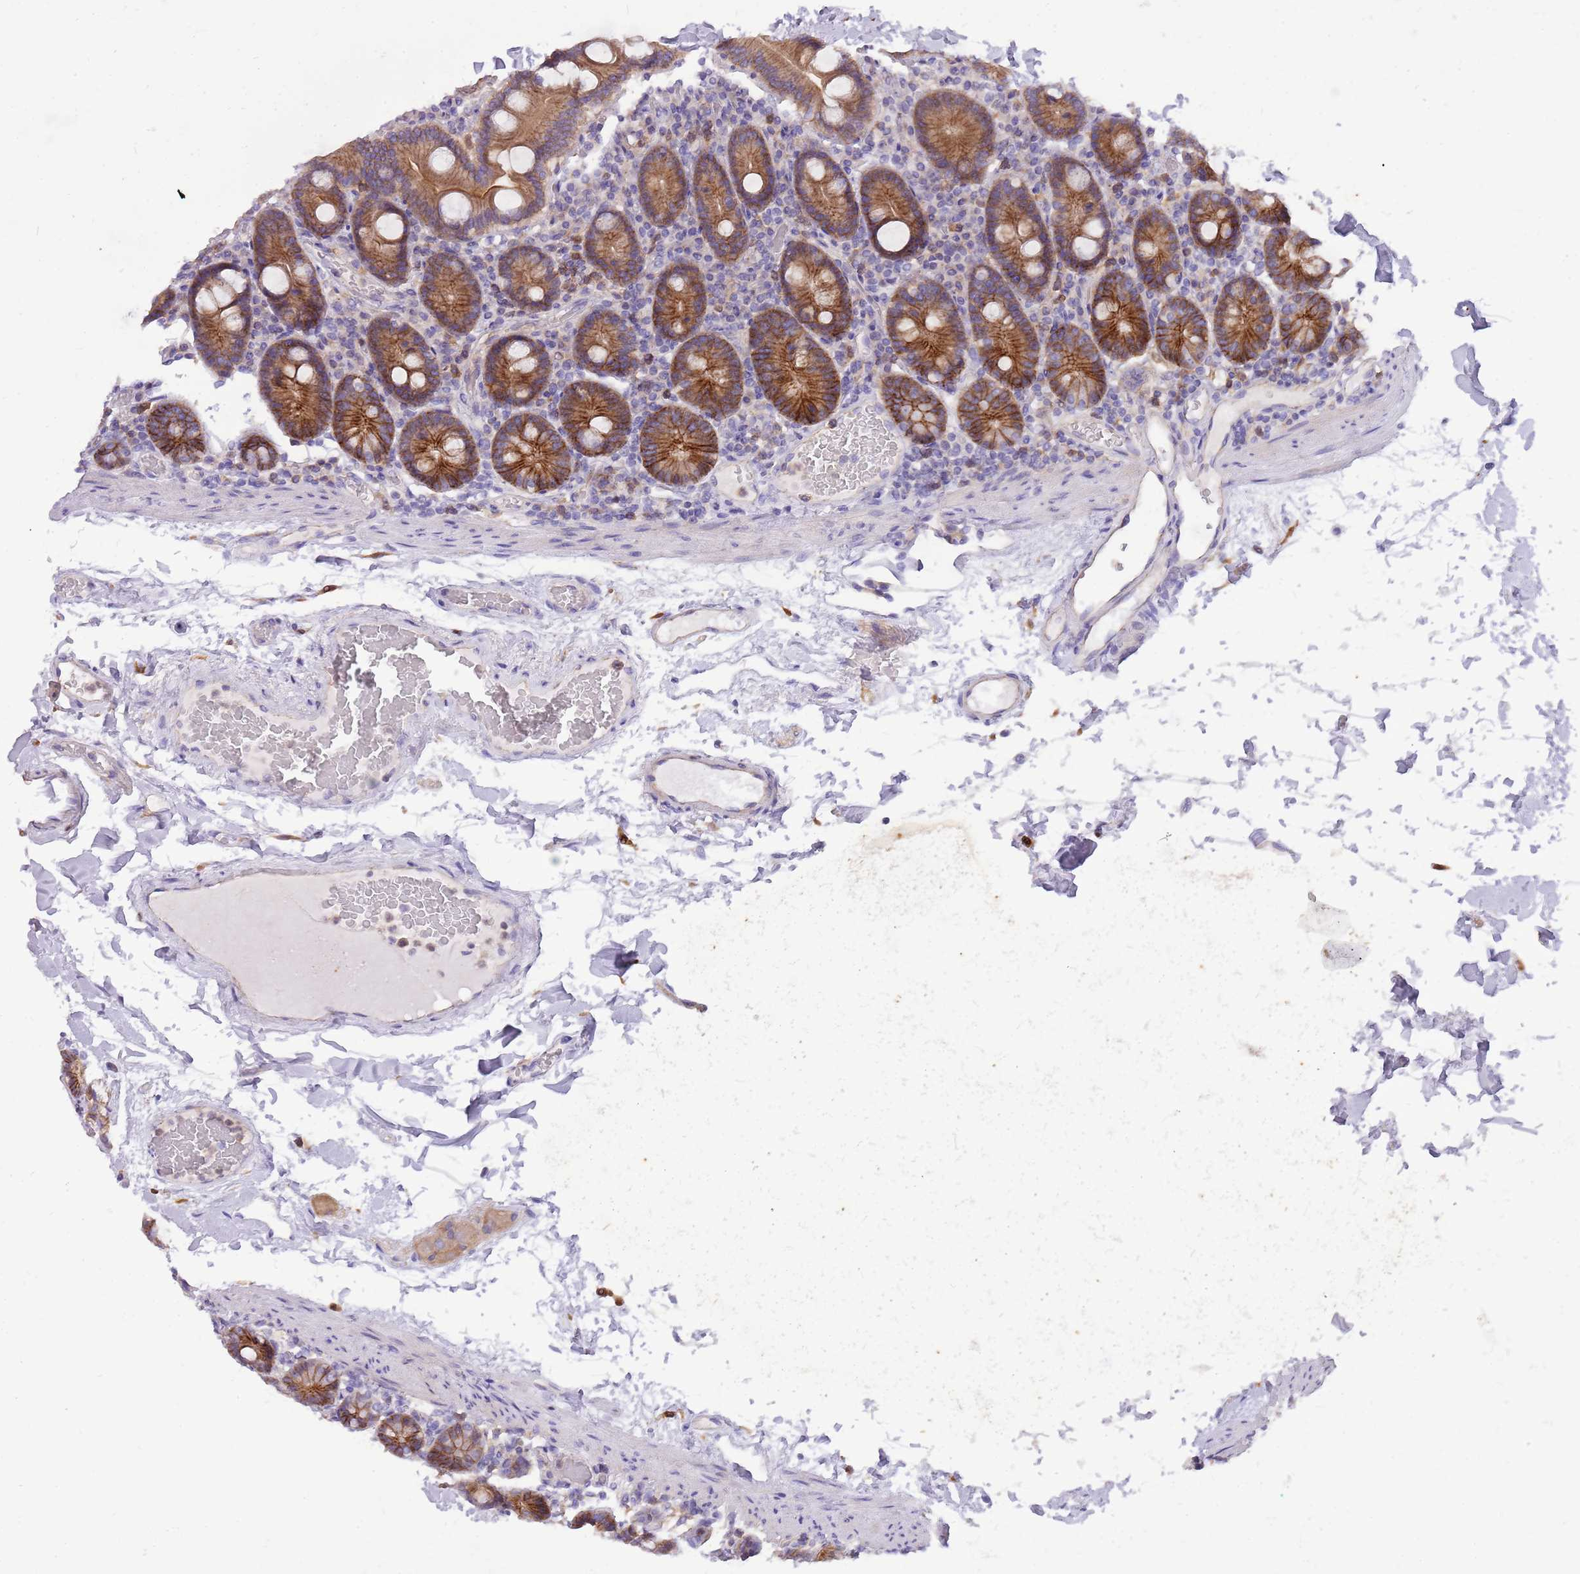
{"staining": {"intensity": "strong", "quantity": ">75%", "location": "cytoplasmic/membranous"}, "tissue": "duodenum", "cell_type": "Glandular cells", "image_type": "normal", "snomed": [{"axis": "morphology", "description": "Normal tissue, NOS"}, {"axis": "topography", "description": "Duodenum"}], "caption": "Normal duodenum reveals strong cytoplasmic/membranous staining in about >75% of glandular cells, visualized by immunohistochemistry.", "gene": "WDR90", "patient": {"sex": "male", "age": 55}}